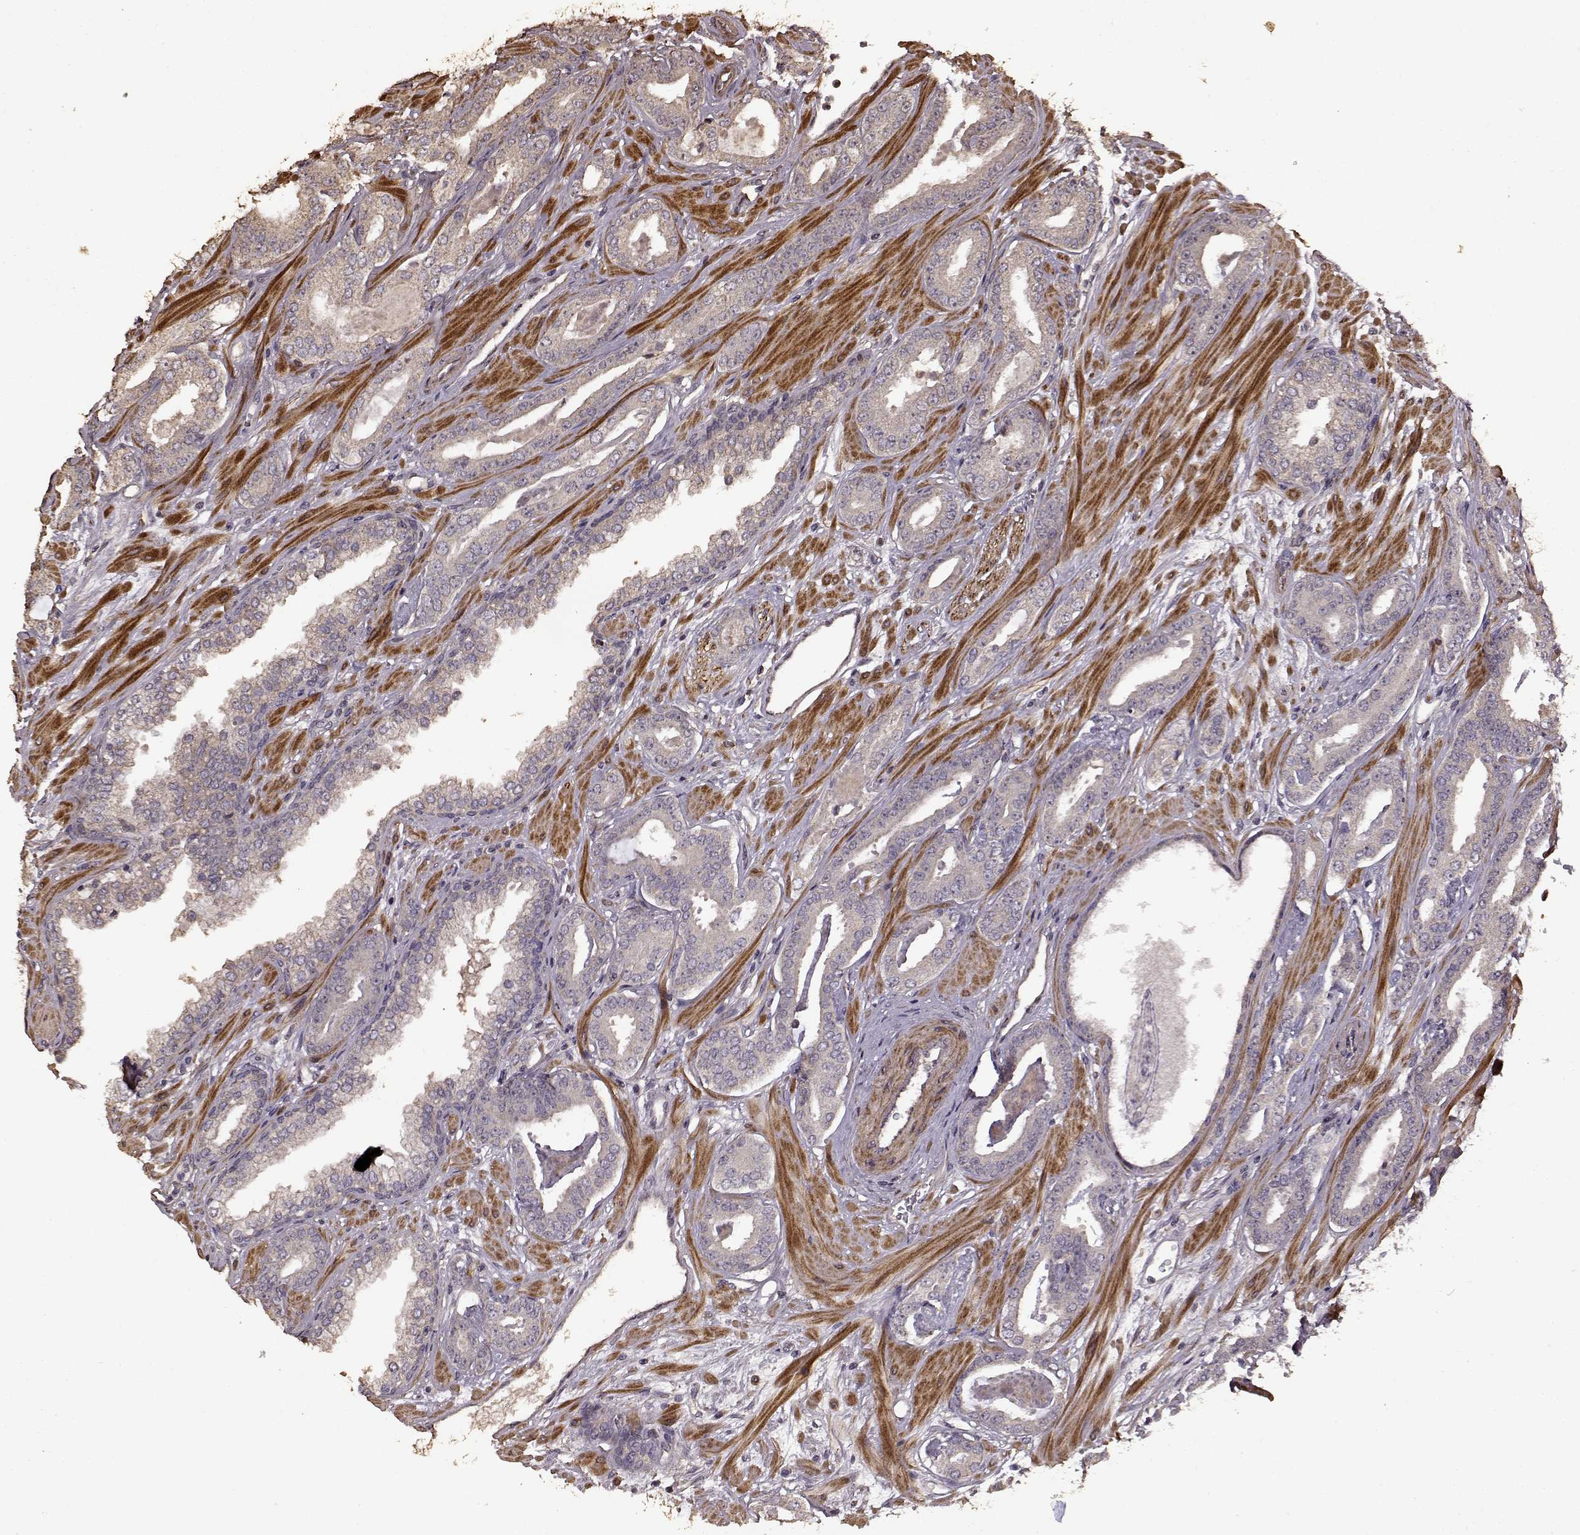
{"staining": {"intensity": "negative", "quantity": "none", "location": "none"}, "tissue": "prostate cancer", "cell_type": "Tumor cells", "image_type": "cancer", "snomed": [{"axis": "morphology", "description": "Adenocarcinoma, Low grade"}, {"axis": "topography", "description": "Prostate"}], "caption": "Immunohistochemical staining of human low-grade adenocarcinoma (prostate) demonstrates no significant expression in tumor cells.", "gene": "FBXW11", "patient": {"sex": "male", "age": 61}}